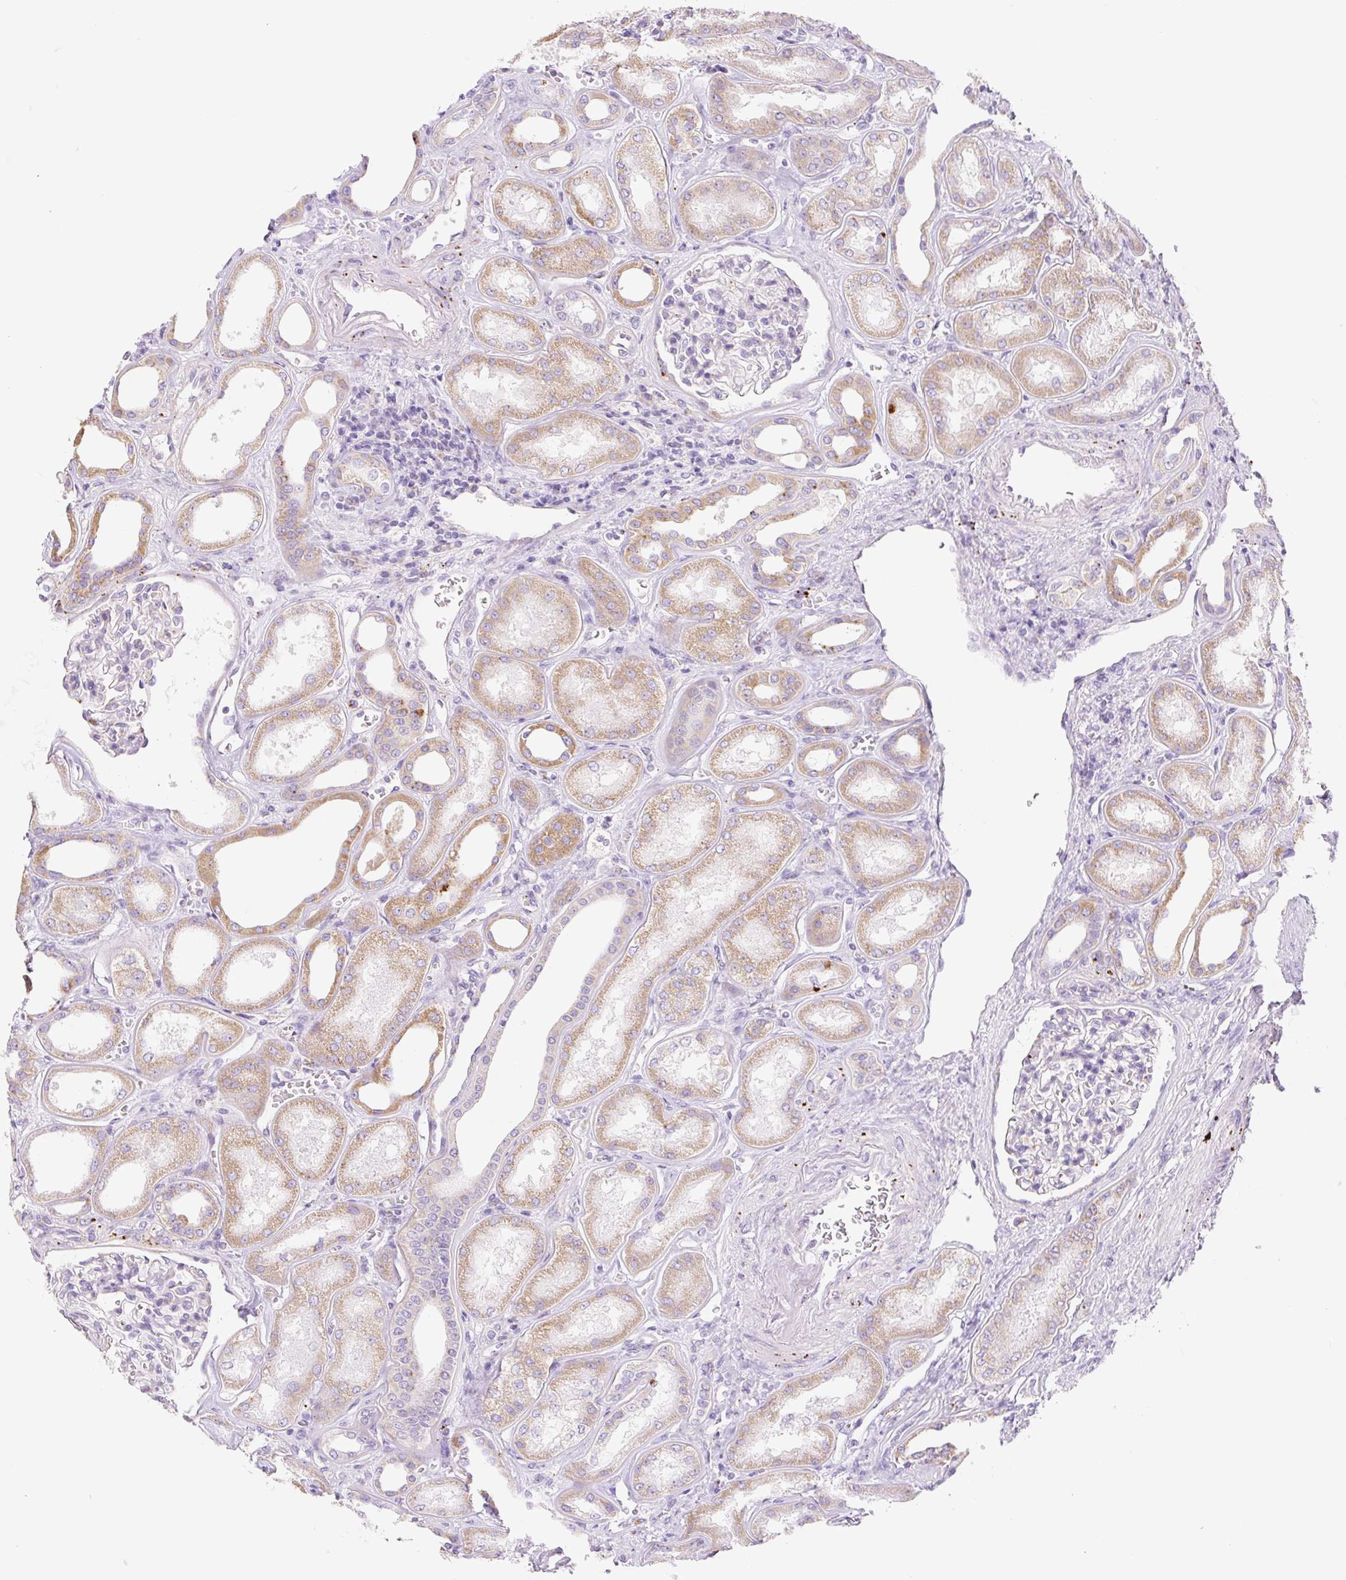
{"staining": {"intensity": "negative", "quantity": "none", "location": "none"}, "tissue": "kidney", "cell_type": "Cells in glomeruli", "image_type": "normal", "snomed": [{"axis": "morphology", "description": "Normal tissue, NOS"}, {"axis": "morphology", "description": "Adenocarcinoma, NOS"}, {"axis": "topography", "description": "Kidney"}], "caption": "This is an IHC micrograph of unremarkable kidney. There is no positivity in cells in glomeruli.", "gene": "CLEC3A", "patient": {"sex": "female", "age": 68}}